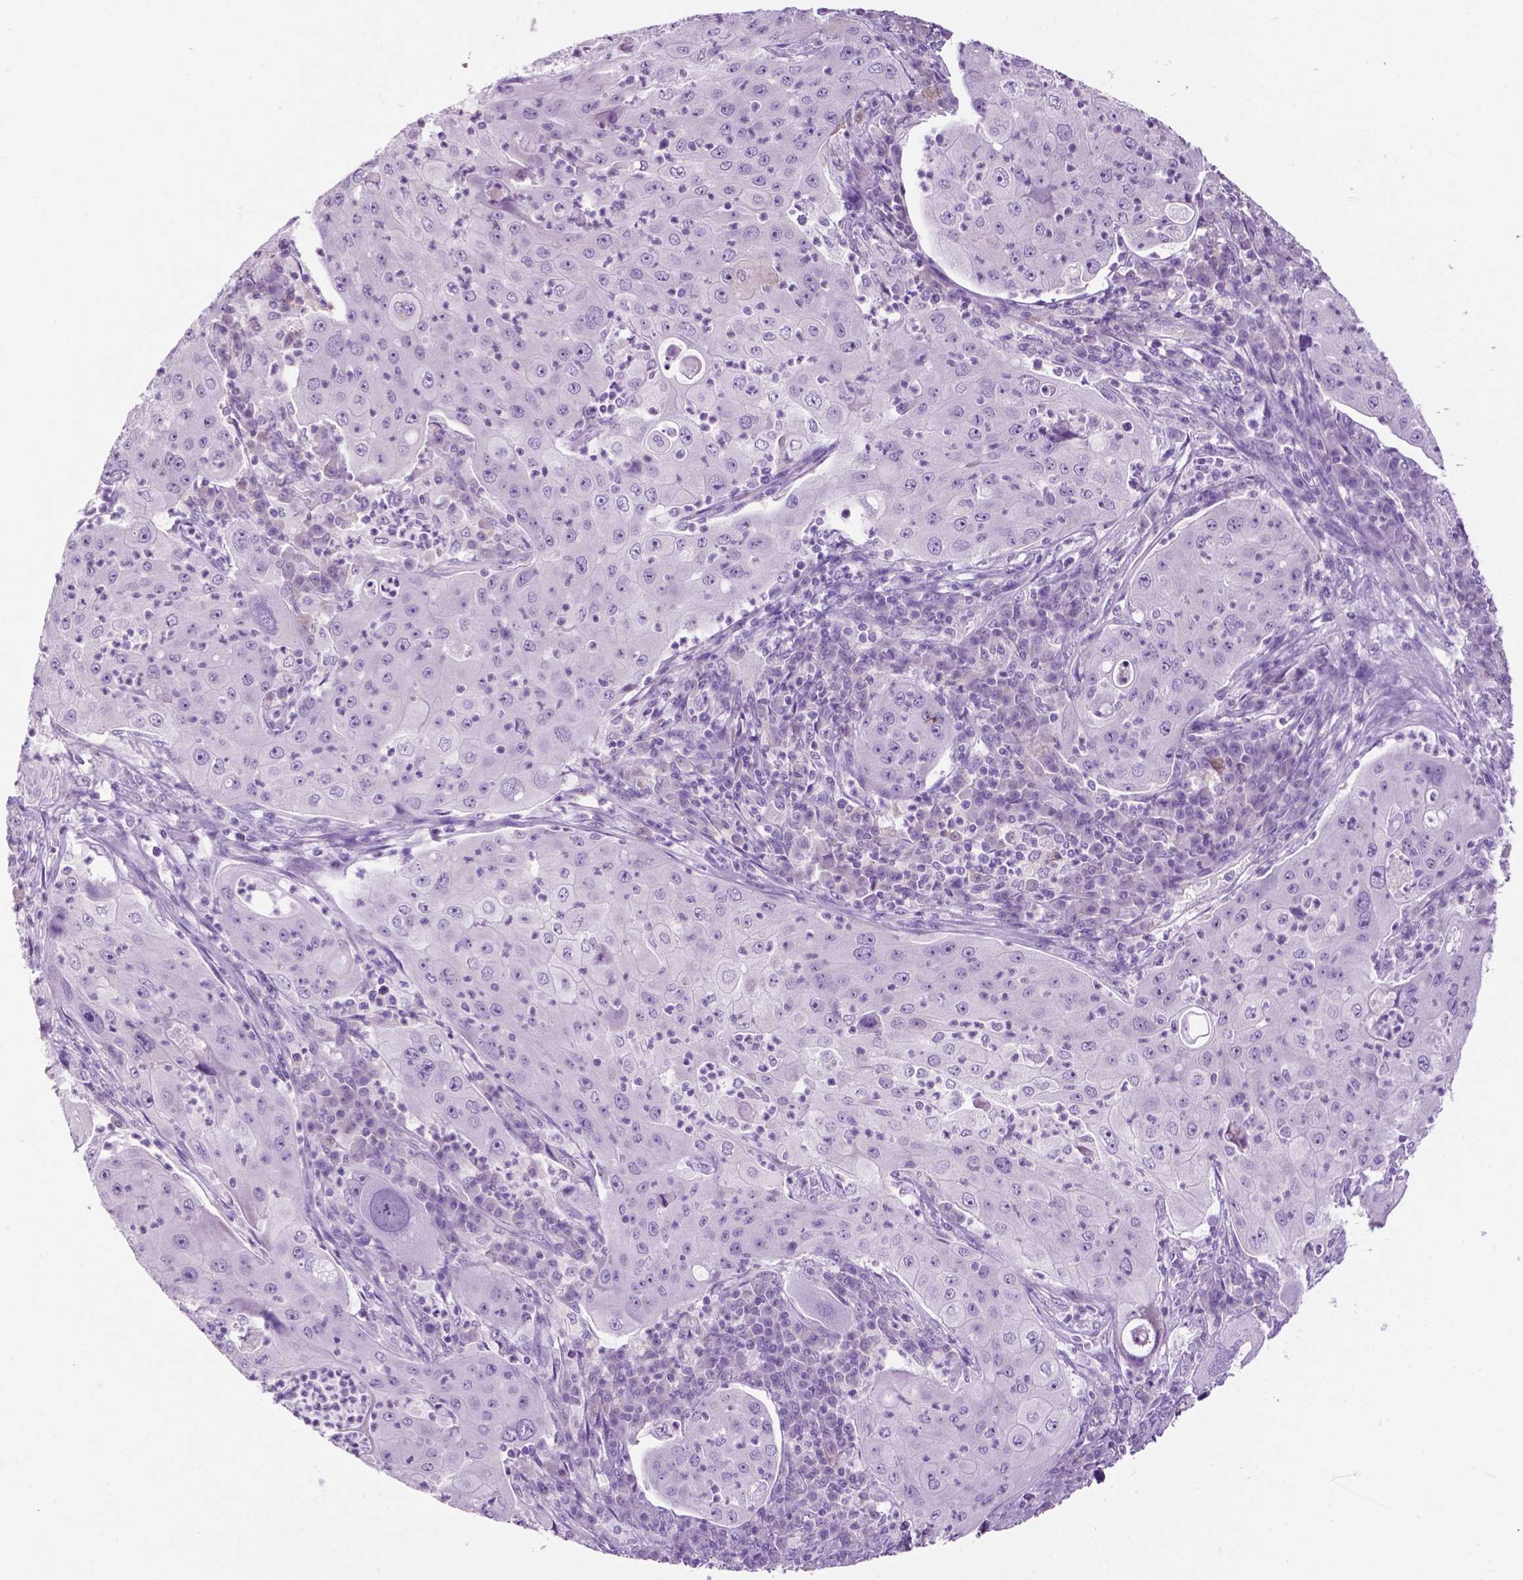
{"staining": {"intensity": "negative", "quantity": "none", "location": "none"}, "tissue": "lung cancer", "cell_type": "Tumor cells", "image_type": "cancer", "snomed": [{"axis": "morphology", "description": "Squamous cell carcinoma, NOS"}, {"axis": "topography", "description": "Lung"}], "caption": "Tumor cells show no significant protein staining in lung squamous cell carcinoma.", "gene": "PHGR1", "patient": {"sex": "female", "age": 59}}